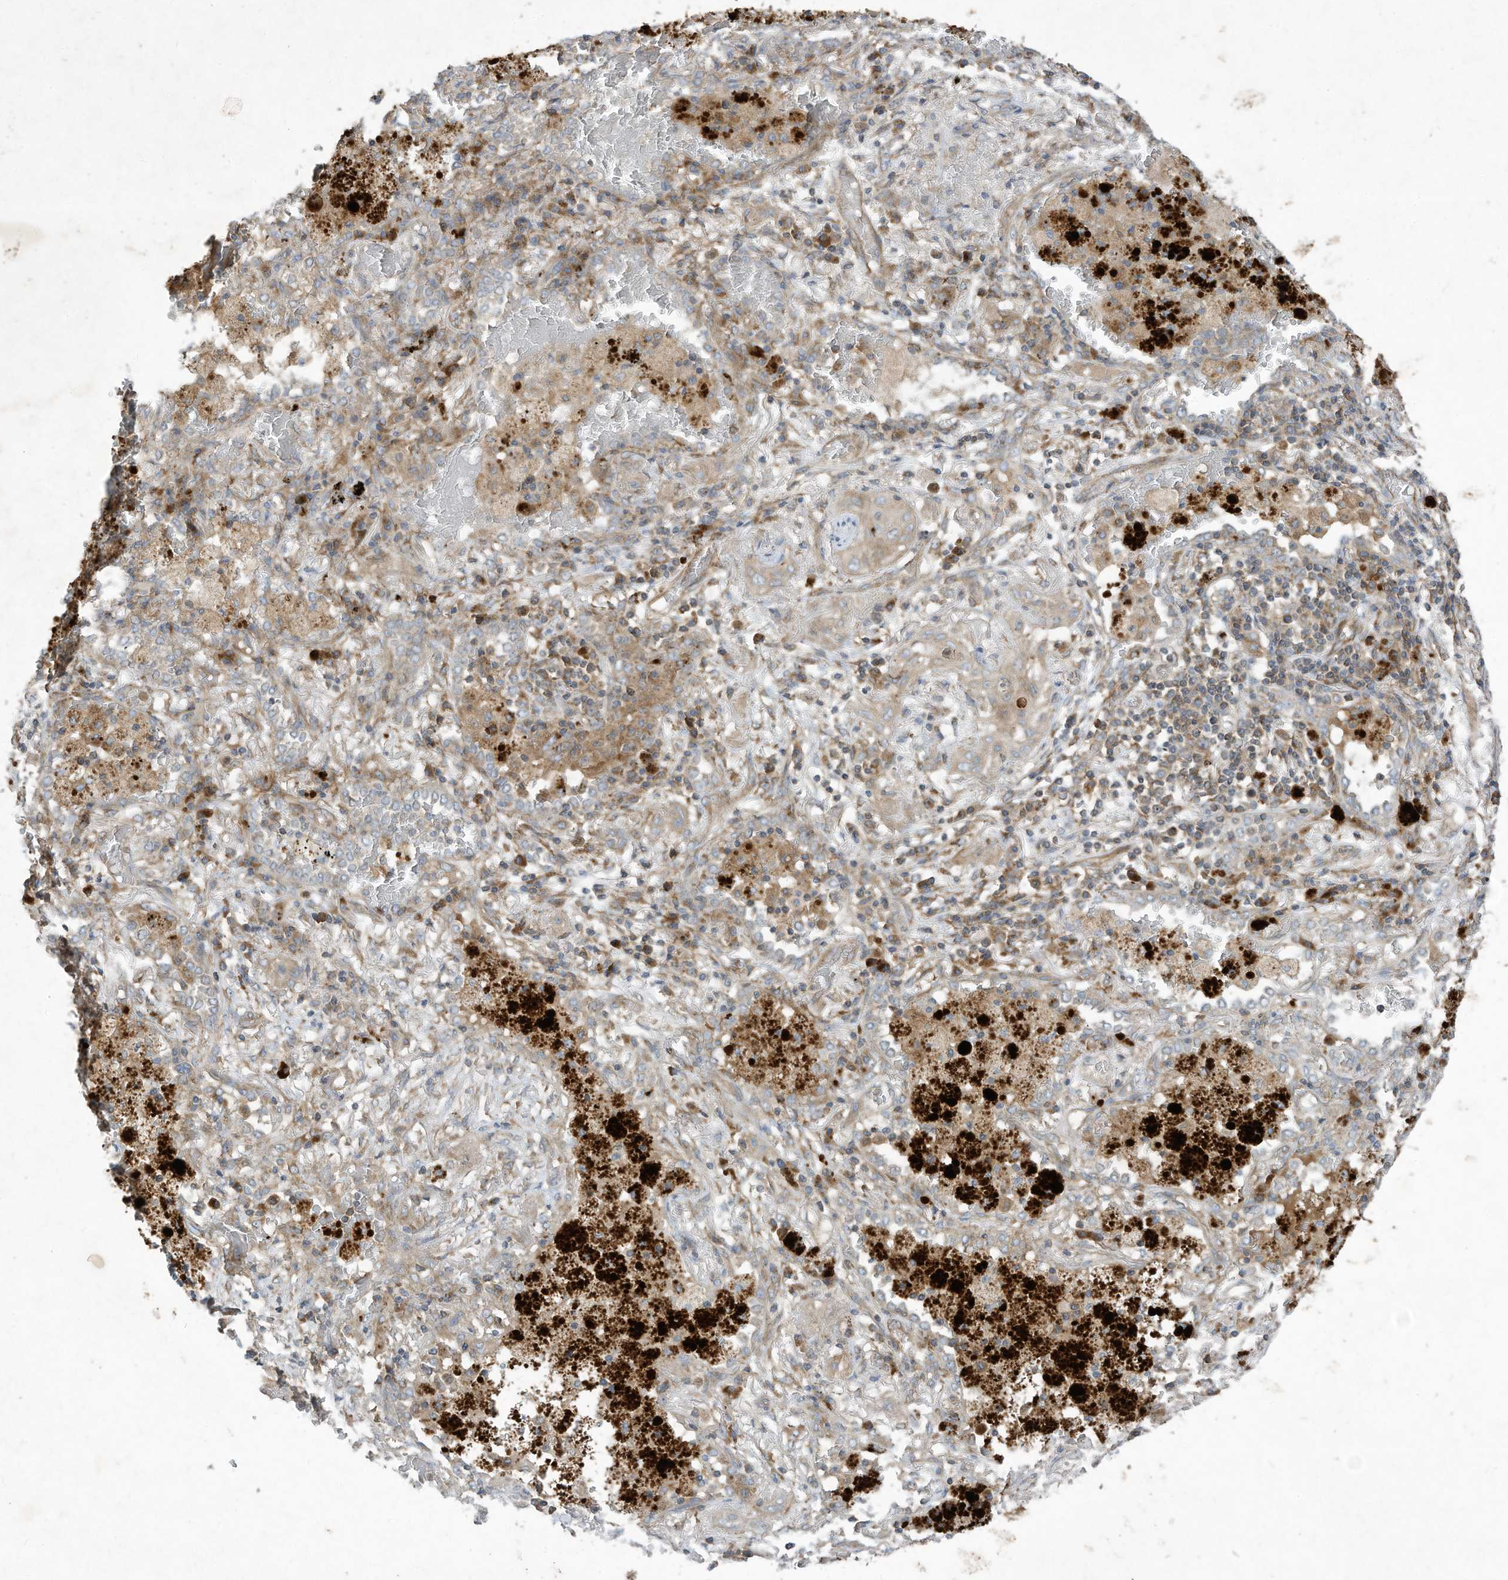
{"staining": {"intensity": "weak", "quantity": "<25%", "location": "cytoplasmic/membranous"}, "tissue": "lung cancer", "cell_type": "Tumor cells", "image_type": "cancer", "snomed": [{"axis": "morphology", "description": "Squamous cell carcinoma, NOS"}, {"axis": "topography", "description": "Lung"}], "caption": "This is a image of immunohistochemistry (IHC) staining of lung squamous cell carcinoma, which shows no expression in tumor cells.", "gene": "SYNJ2", "patient": {"sex": "female", "age": 47}}